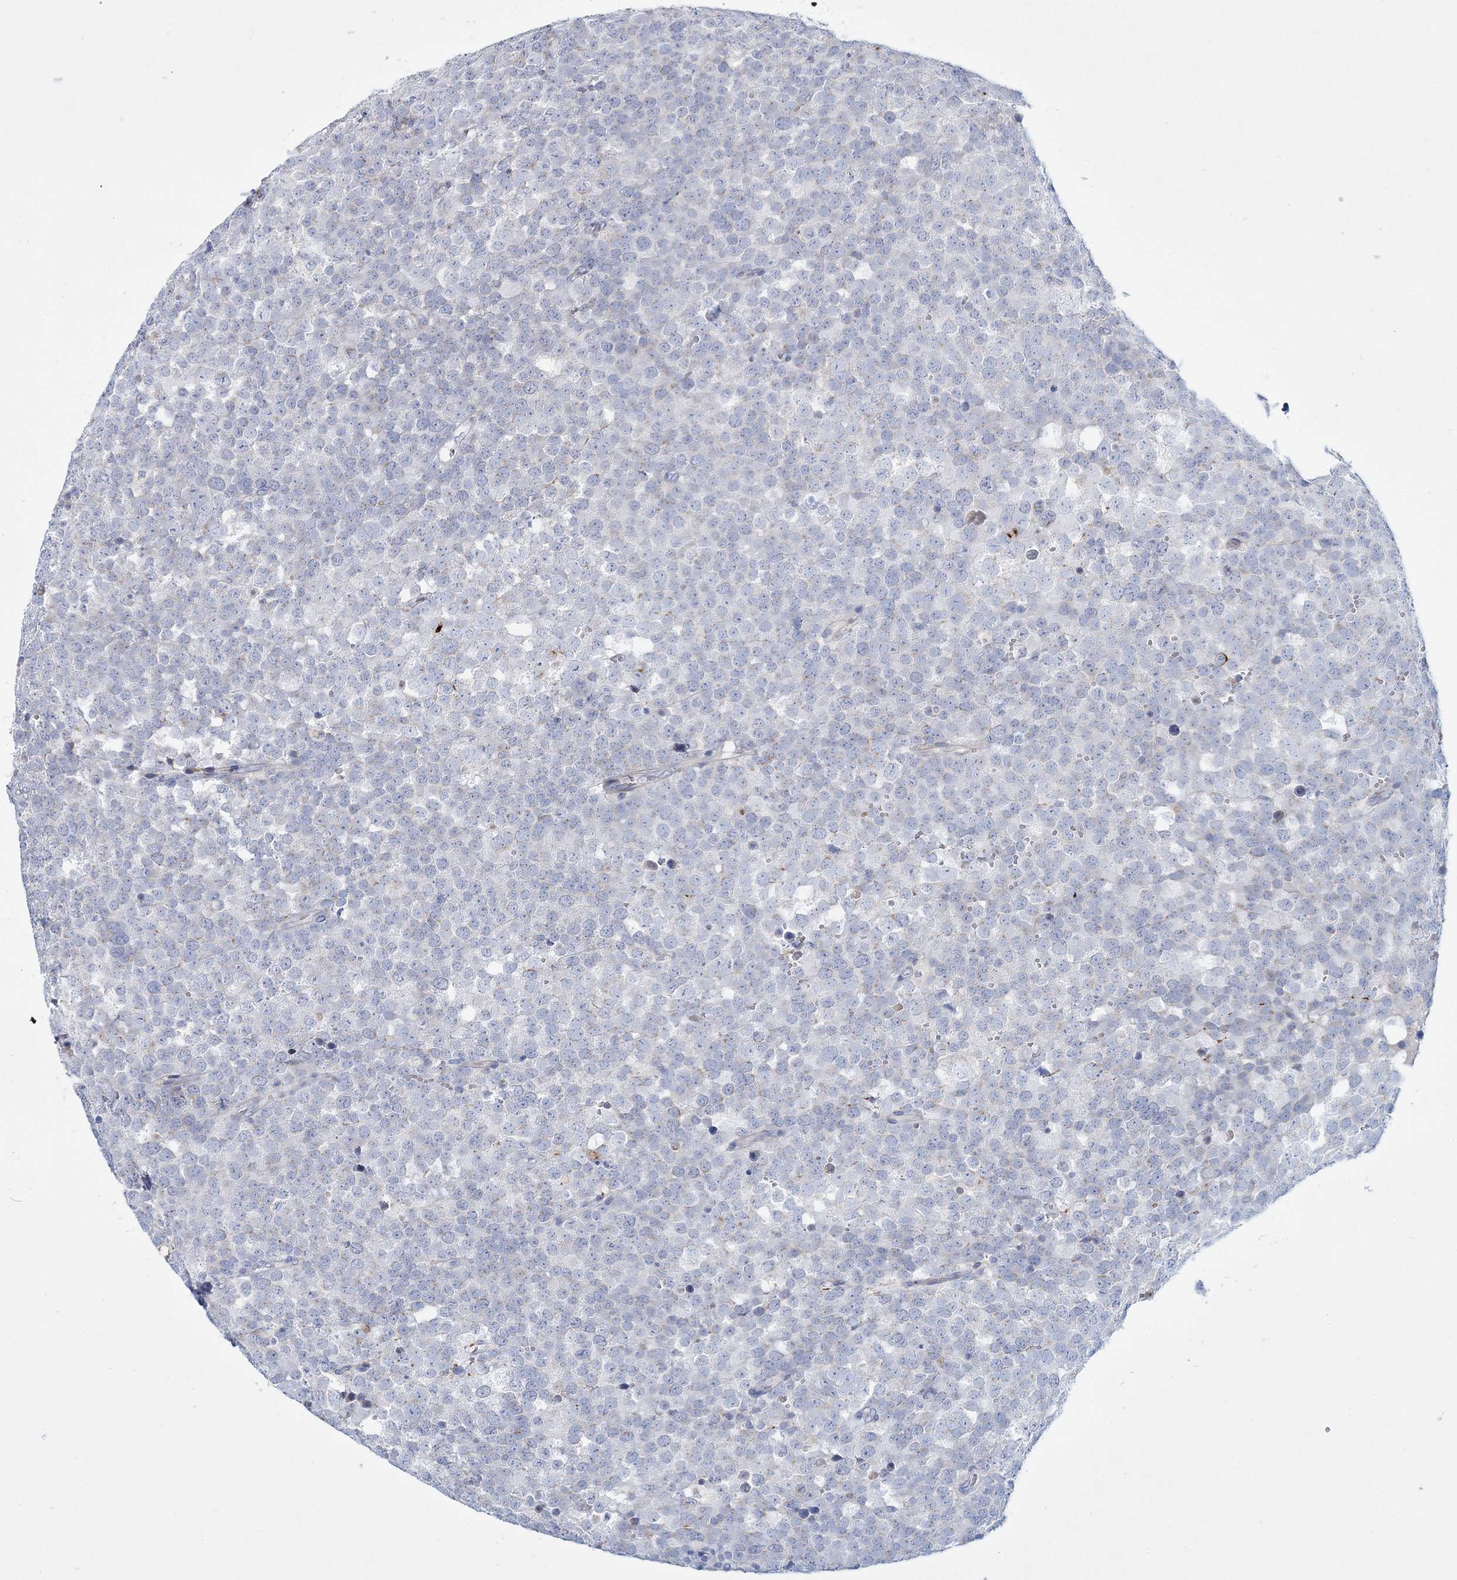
{"staining": {"intensity": "negative", "quantity": "none", "location": "none"}, "tissue": "testis cancer", "cell_type": "Tumor cells", "image_type": "cancer", "snomed": [{"axis": "morphology", "description": "Seminoma, NOS"}, {"axis": "topography", "description": "Testis"}], "caption": "A high-resolution photomicrograph shows IHC staining of seminoma (testis), which shows no significant staining in tumor cells.", "gene": "ADGRL1", "patient": {"sex": "male", "age": 71}}